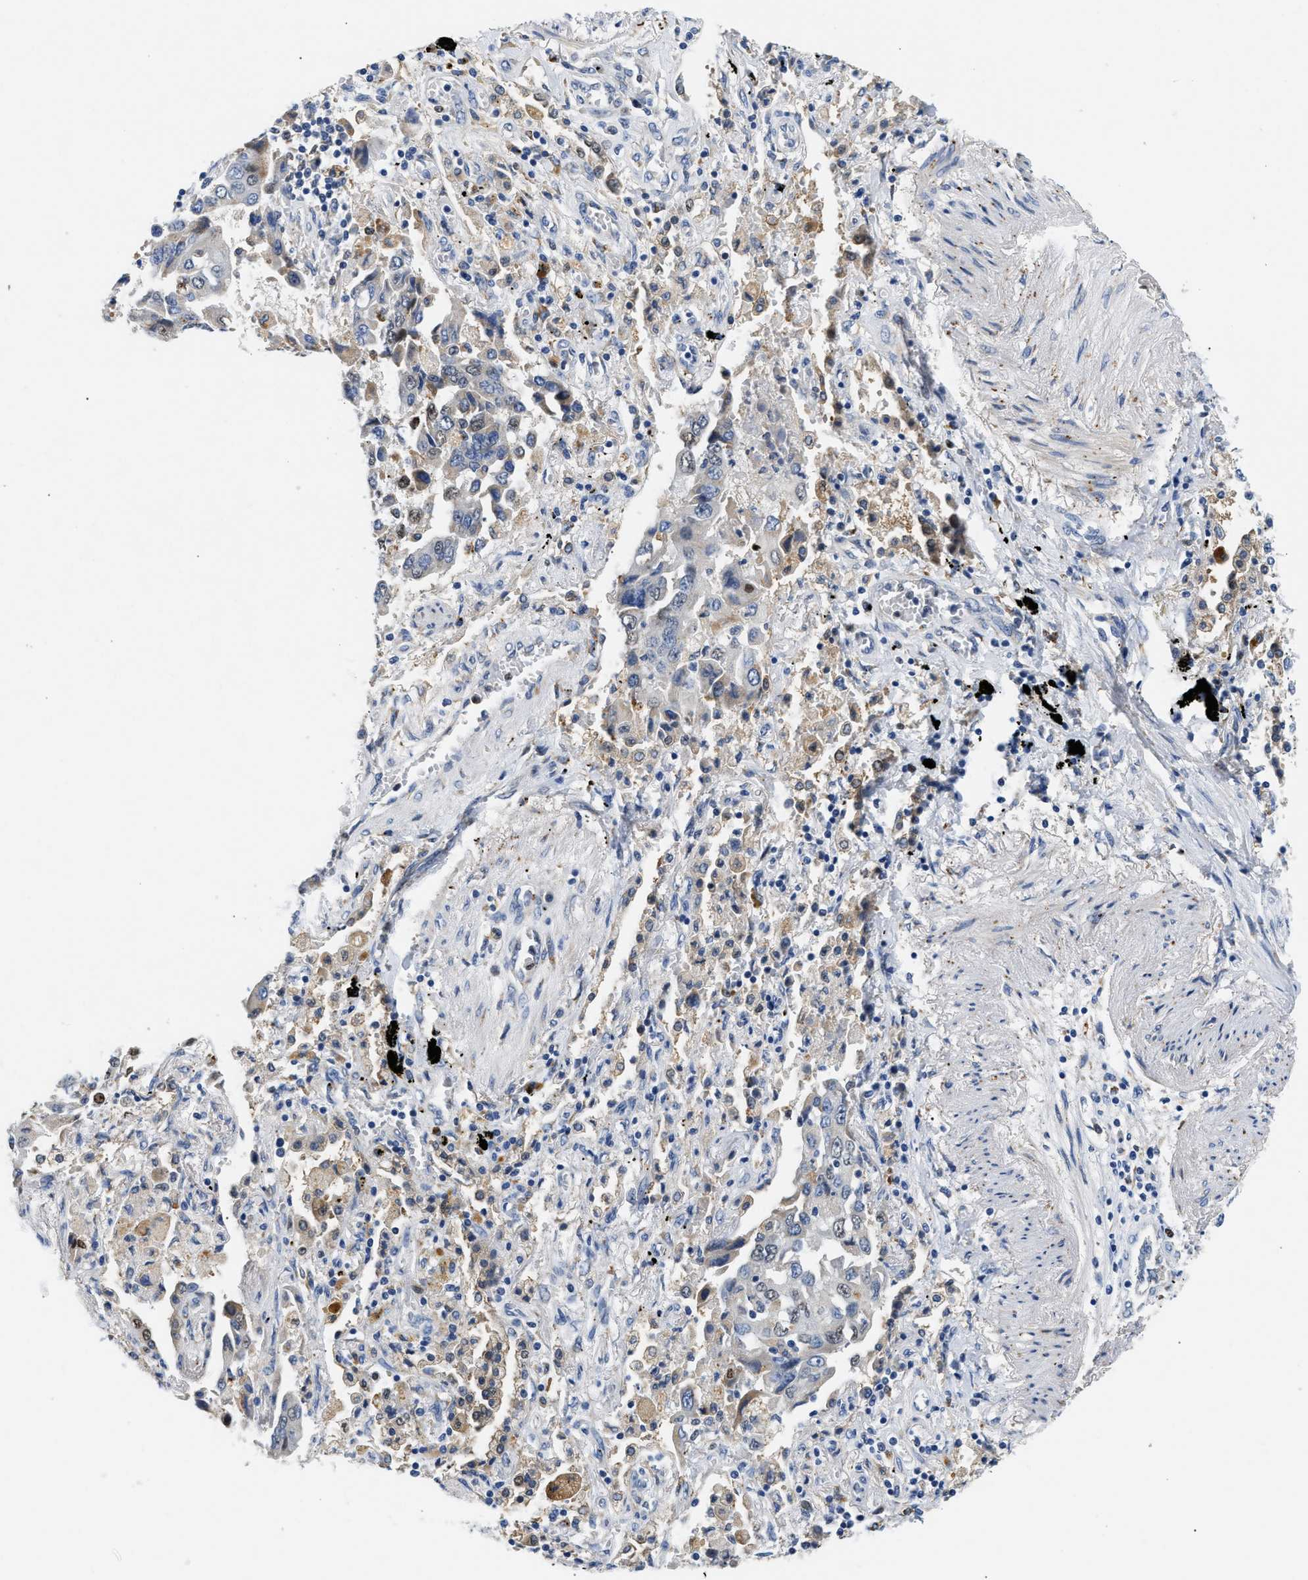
{"staining": {"intensity": "weak", "quantity": "<25%", "location": "cytoplasmic/membranous"}, "tissue": "lung cancer", "cell_type": "Tumor cells", "image_type": "cancer", "snomed": [{"axis": "morphology", "description": "Adenocarcinoma, NOS"}, {"axis": "topography", "description": "Lung"}], "caption": "Immunohistochemistry (IHC) photomicrograph of neoplastic tissue: human lung adenocarcinoma stained with DAB (3,3'-diaminobenzidine) demonstrates no significant protein expression in tumor cells.", "gene": "PPM1L", "patient": {"sex": "female", "age": 65}}